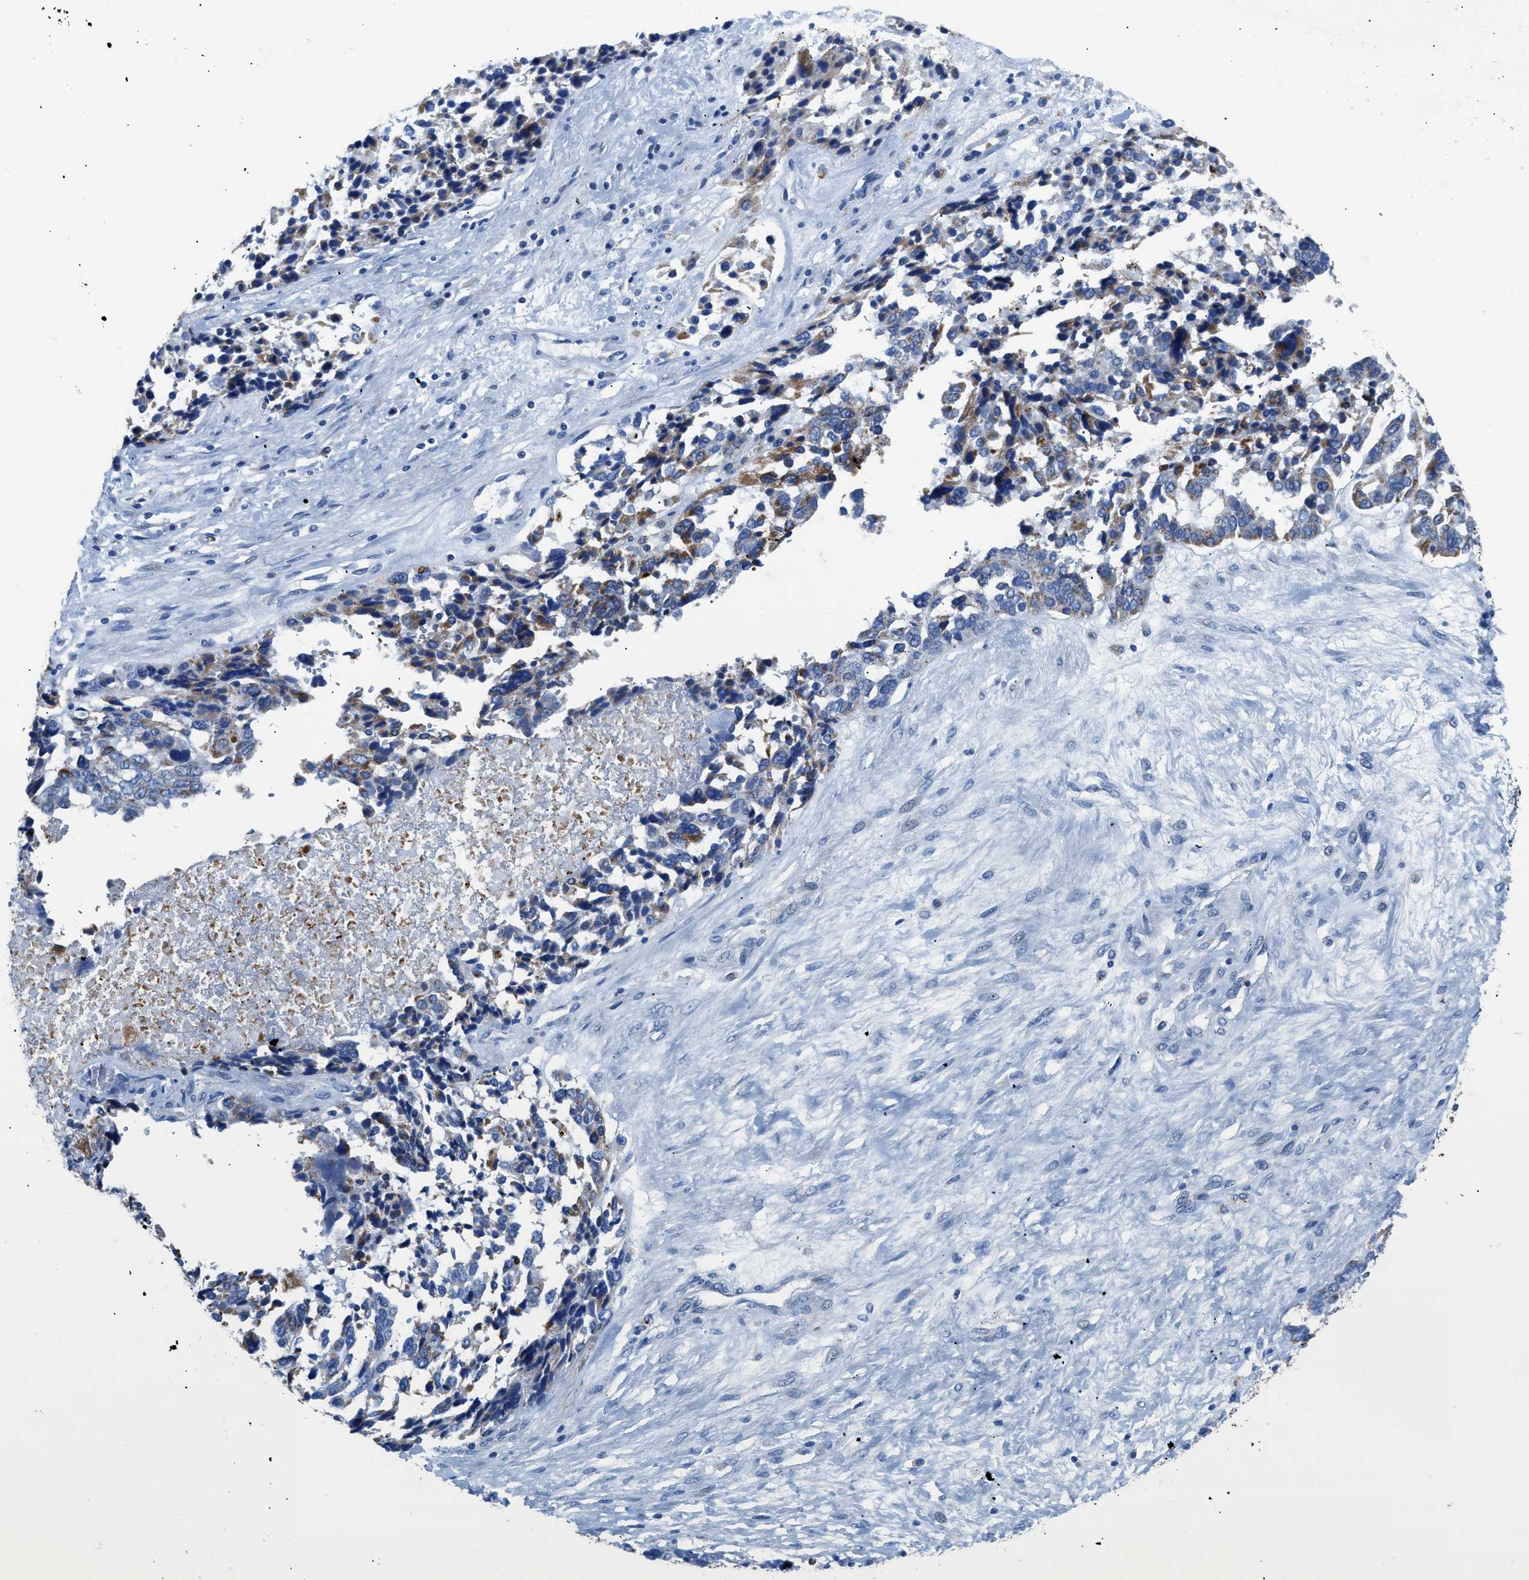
{"staining": {"intensity": "moderate", "quantity": "25%-75%", "location": "cytoplasmic/membranous"}, "tissue": "ovarian cancer", "cell_type": "Tumor cells", "image_type": "cancer", "snomed": [{"axis": "morphology", "description": "Cystadenocarcinoma, serous, NOS"}, {"axis": "topography", "description": "Ovary"}], "caption": "Serous cystadenocarcinoma (ovarian) tissue displays moderate cytoplasmic/membranous staining in approximately 25%-75% of tumor cells, visualized by immunohistochemistry.", "gene": "ZDHHC3", "patient": {"sex": "female", "age": 44}}